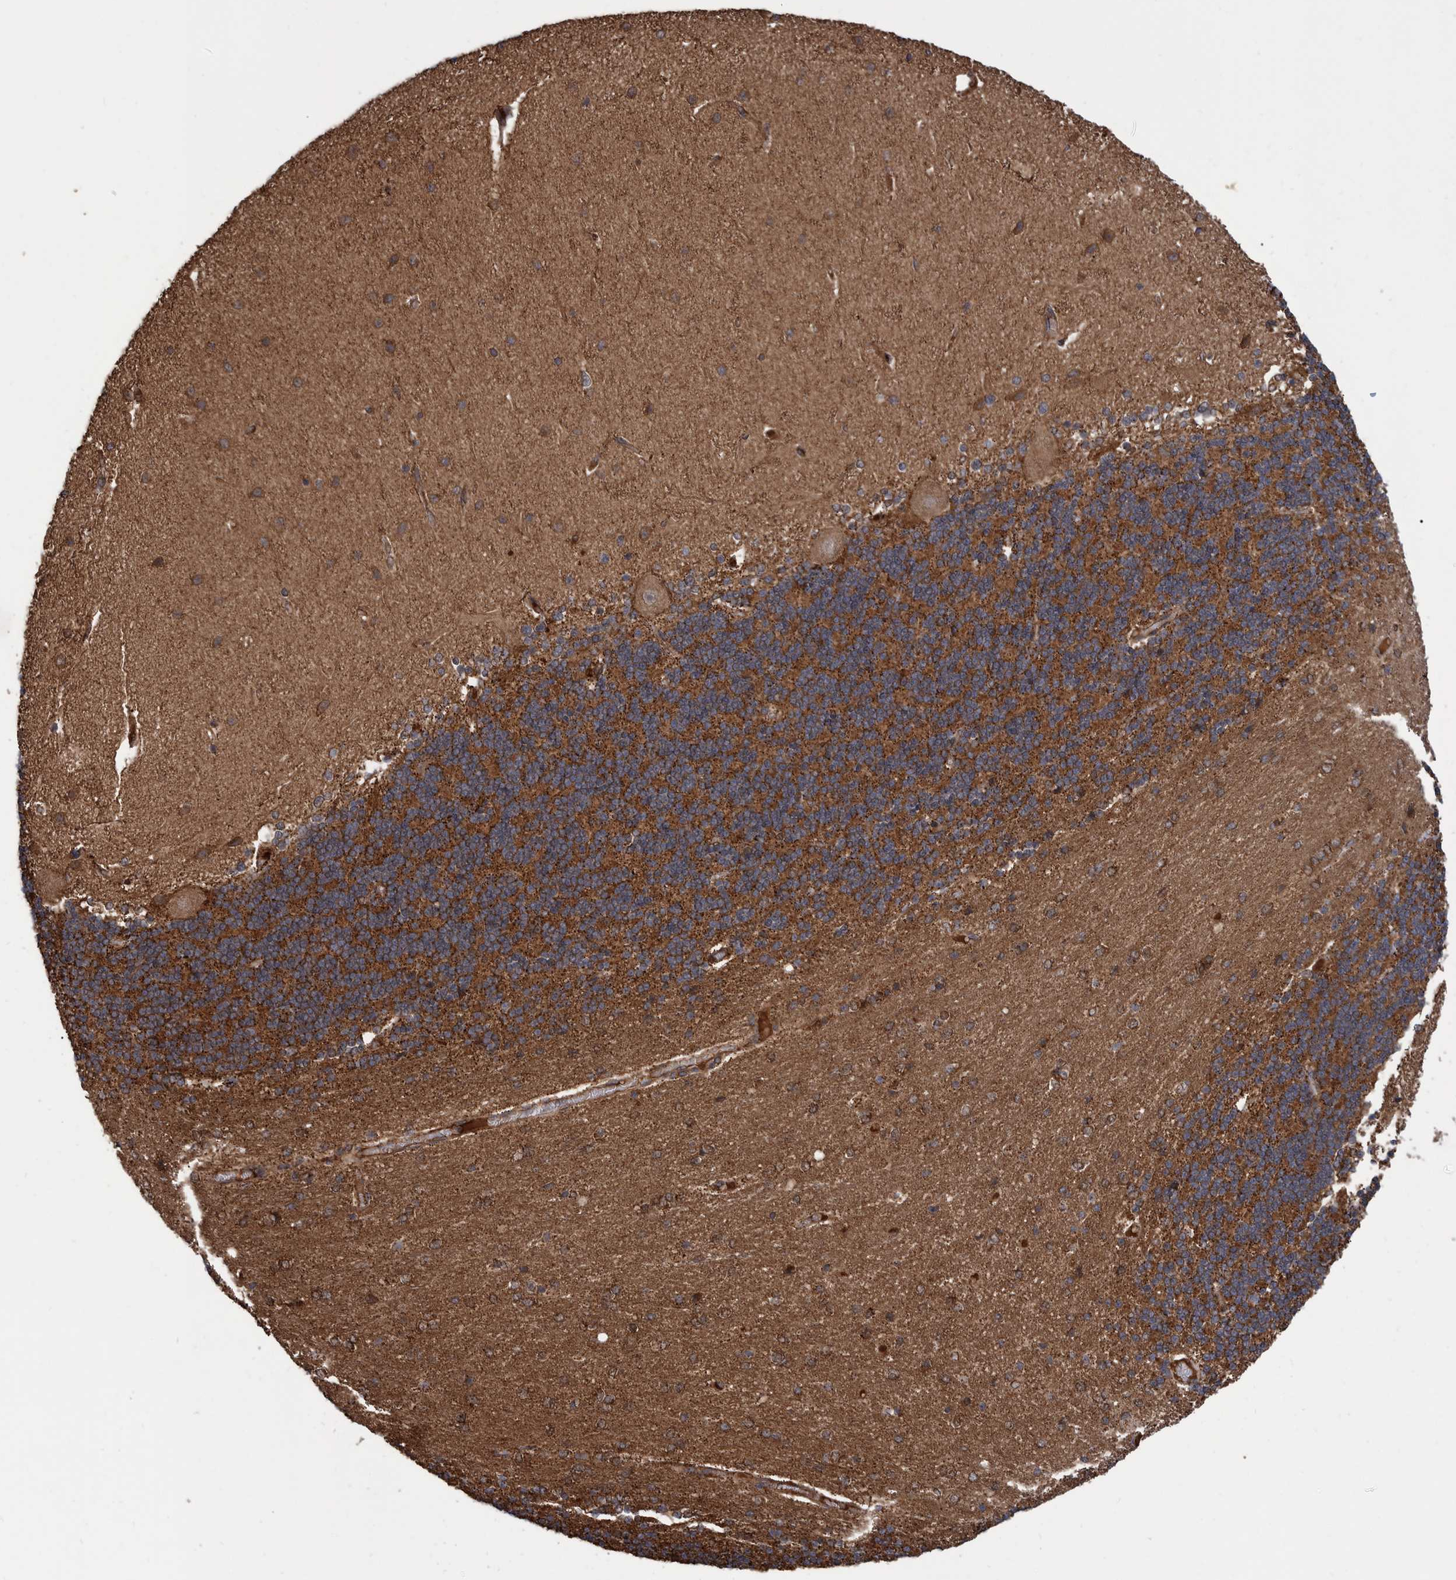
{"staining": {"intensity": "strong", "quantity": ">75%", "location": "cytoplasmic/membranous"}, "tissue": "cerebellum", "cell_type": "Cells in granular layer", "image_type": "normal", "snomed": [{"axis": "morphology", "description": "Normal tissue, NOS"}, {"axis": "topography", "description": "Cerebellum"}], "caption": "Approximately >75% of cells in granular layer in benign cerebellum exhibit strong cytoplasmic/membranous protein staining as visualized by brown immunohistochemical staining.", "gene": "VBP1", "patient": {"sex": "female", "age": 54}}